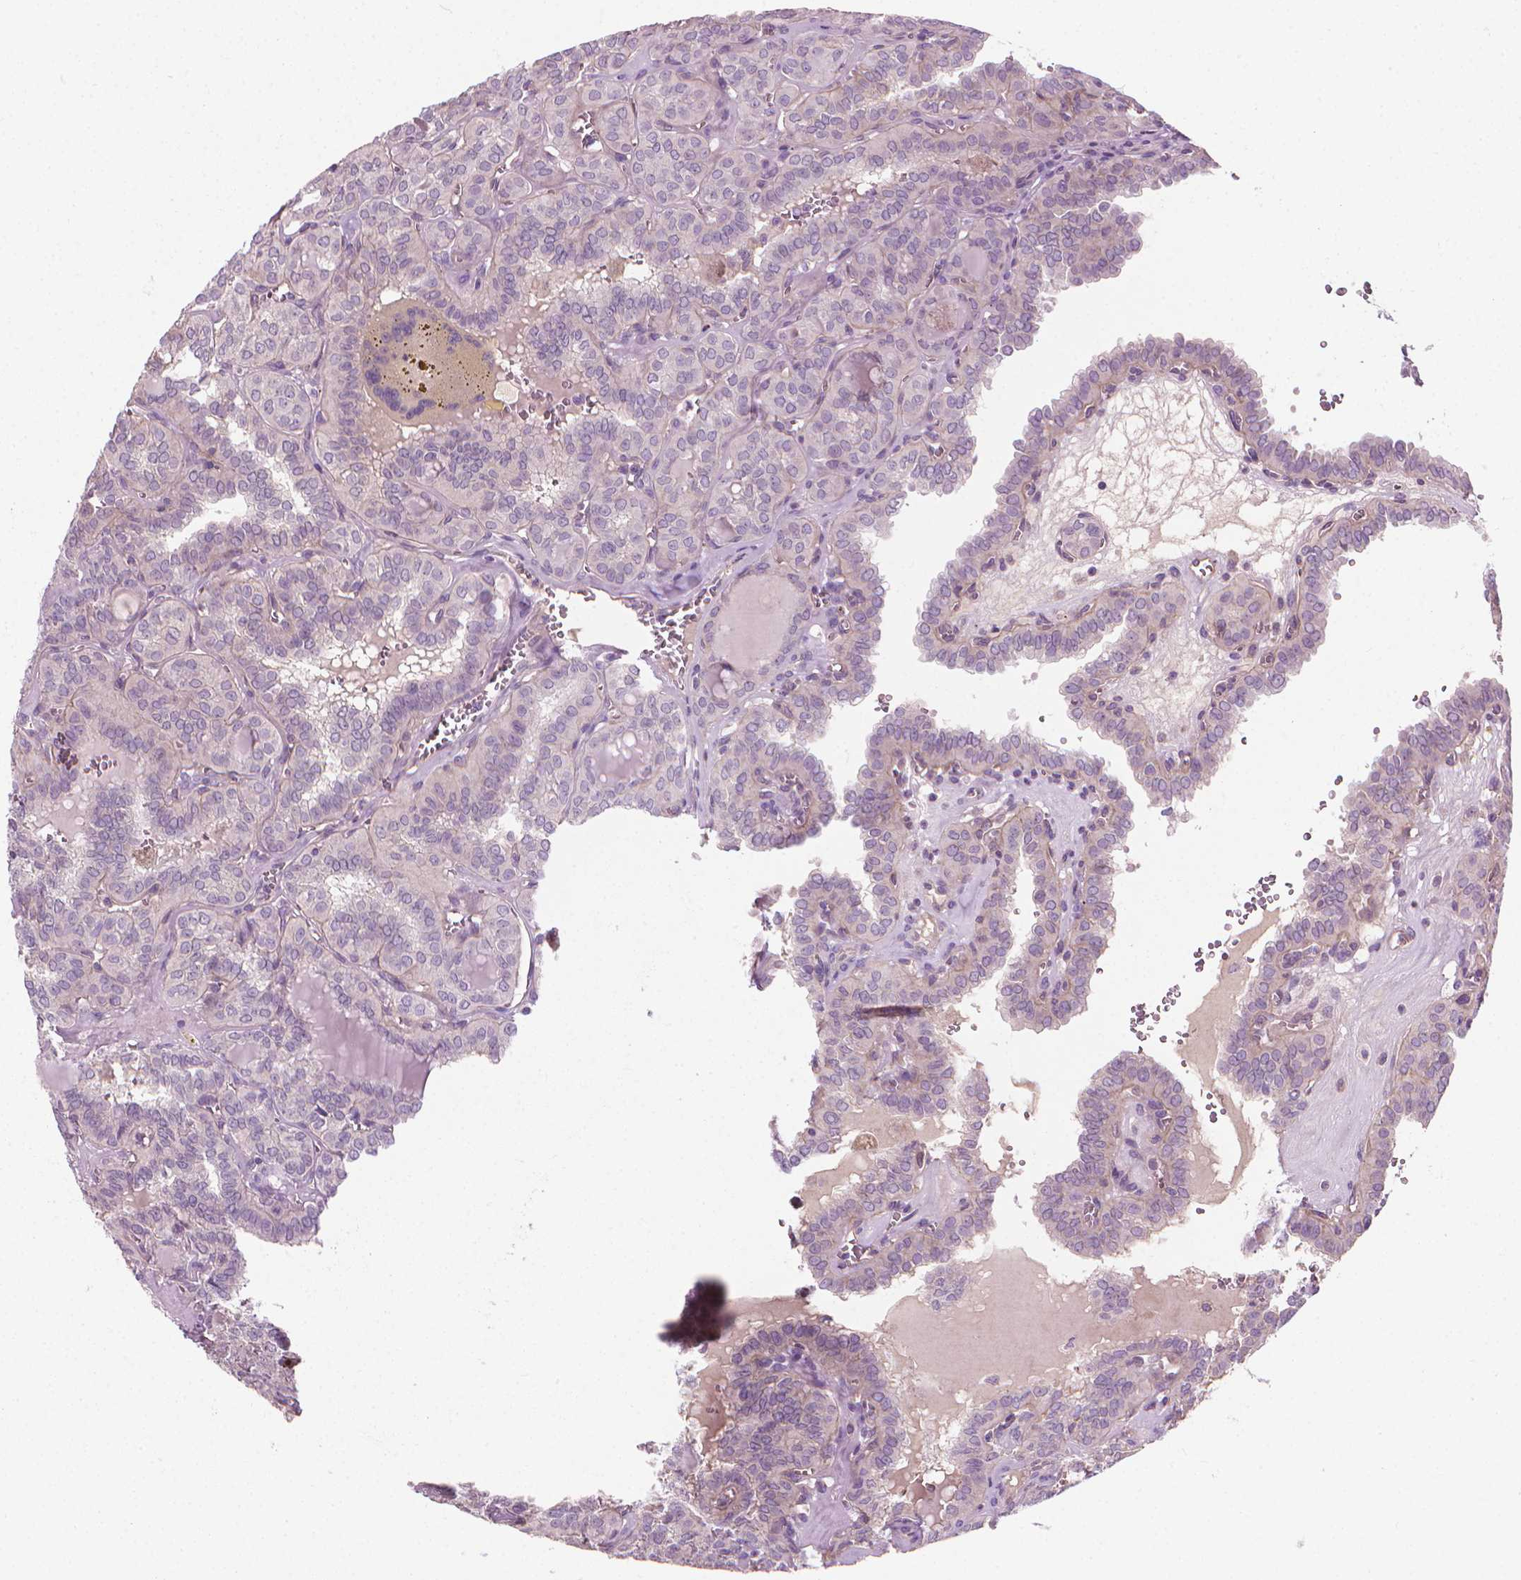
{"staining": {"intensity": "negative", "quantity": "none", "location": "none"}, "tissue": "thyroid cancer", "cell_type": "Tumor cells", "image_type": "cancer", "snomed": [{"axis": "morphology", "description": "Papillary adenocarcinoma, NOS"}, {"axis": "topography", "description": "Thyroid gland"}], "caption": "Thyroid cancer stained for a protein using immunohistochemistry (IHC) exhibits no expression tumor cells.", "gene": "RIIAD1", "patient": {"sex": "female", "age": 41}}